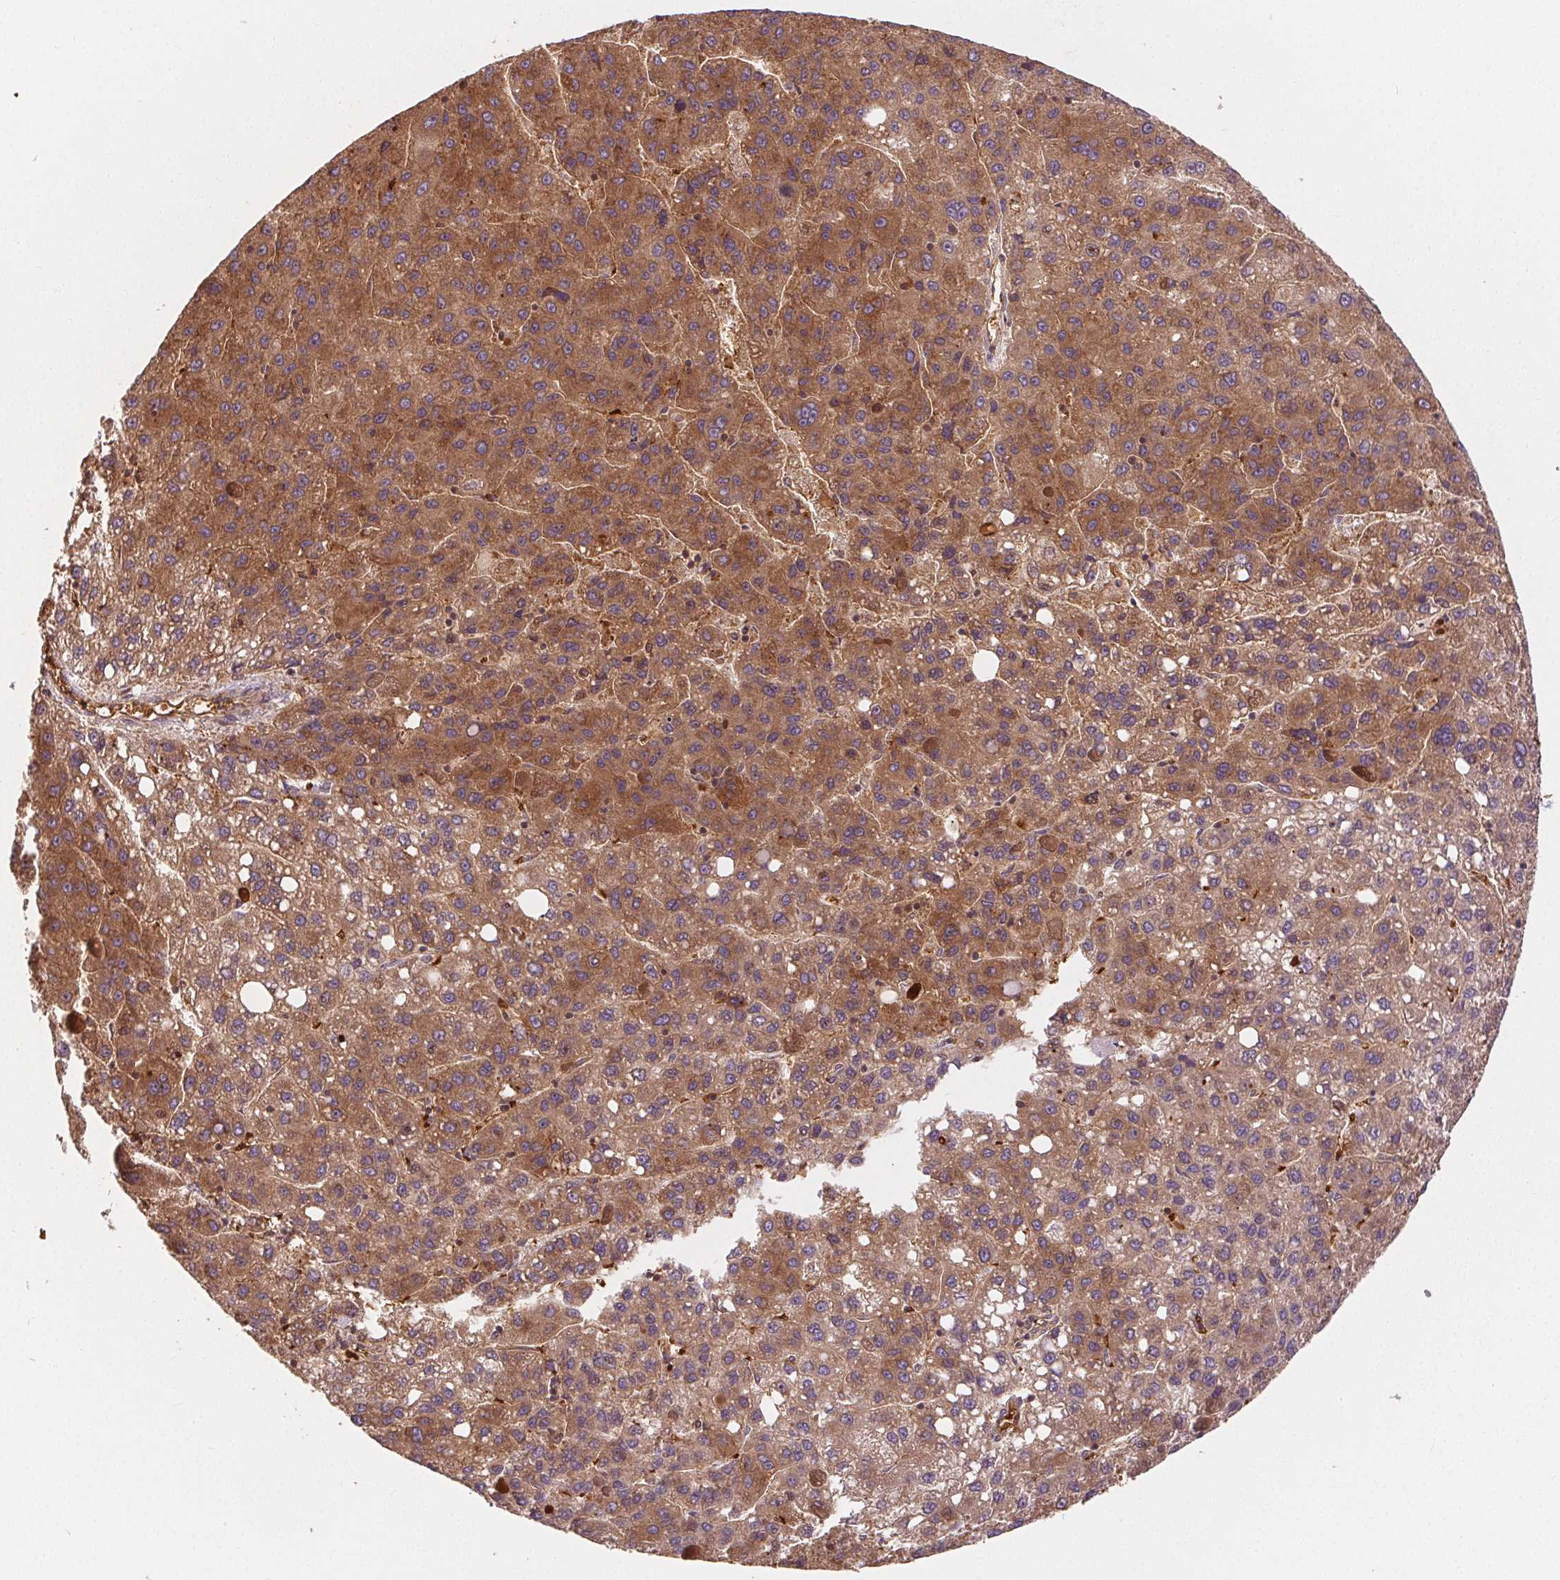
{"staining": {"intensity": "moderate", "quantity": ">75%", "location": "cytoplasmic/membranous"}, "tissue": "liver cancer", "cell_type": "Tumor cells", "image_type": "cancer", "snomed": [{"axis": "morphology", "description": "Carcinoma, Hepatocellular, NOS"}, {"axis": "topography", "description": "Liver"}], "caption": "The immunohistochemical stain labels moderate cytoplasmic/membranous staining in tumor cells of hepatocellular carcinoma (liver) tissue.", "gene": "EIF3D", "patient": {"sex": "female", "age": 82}}